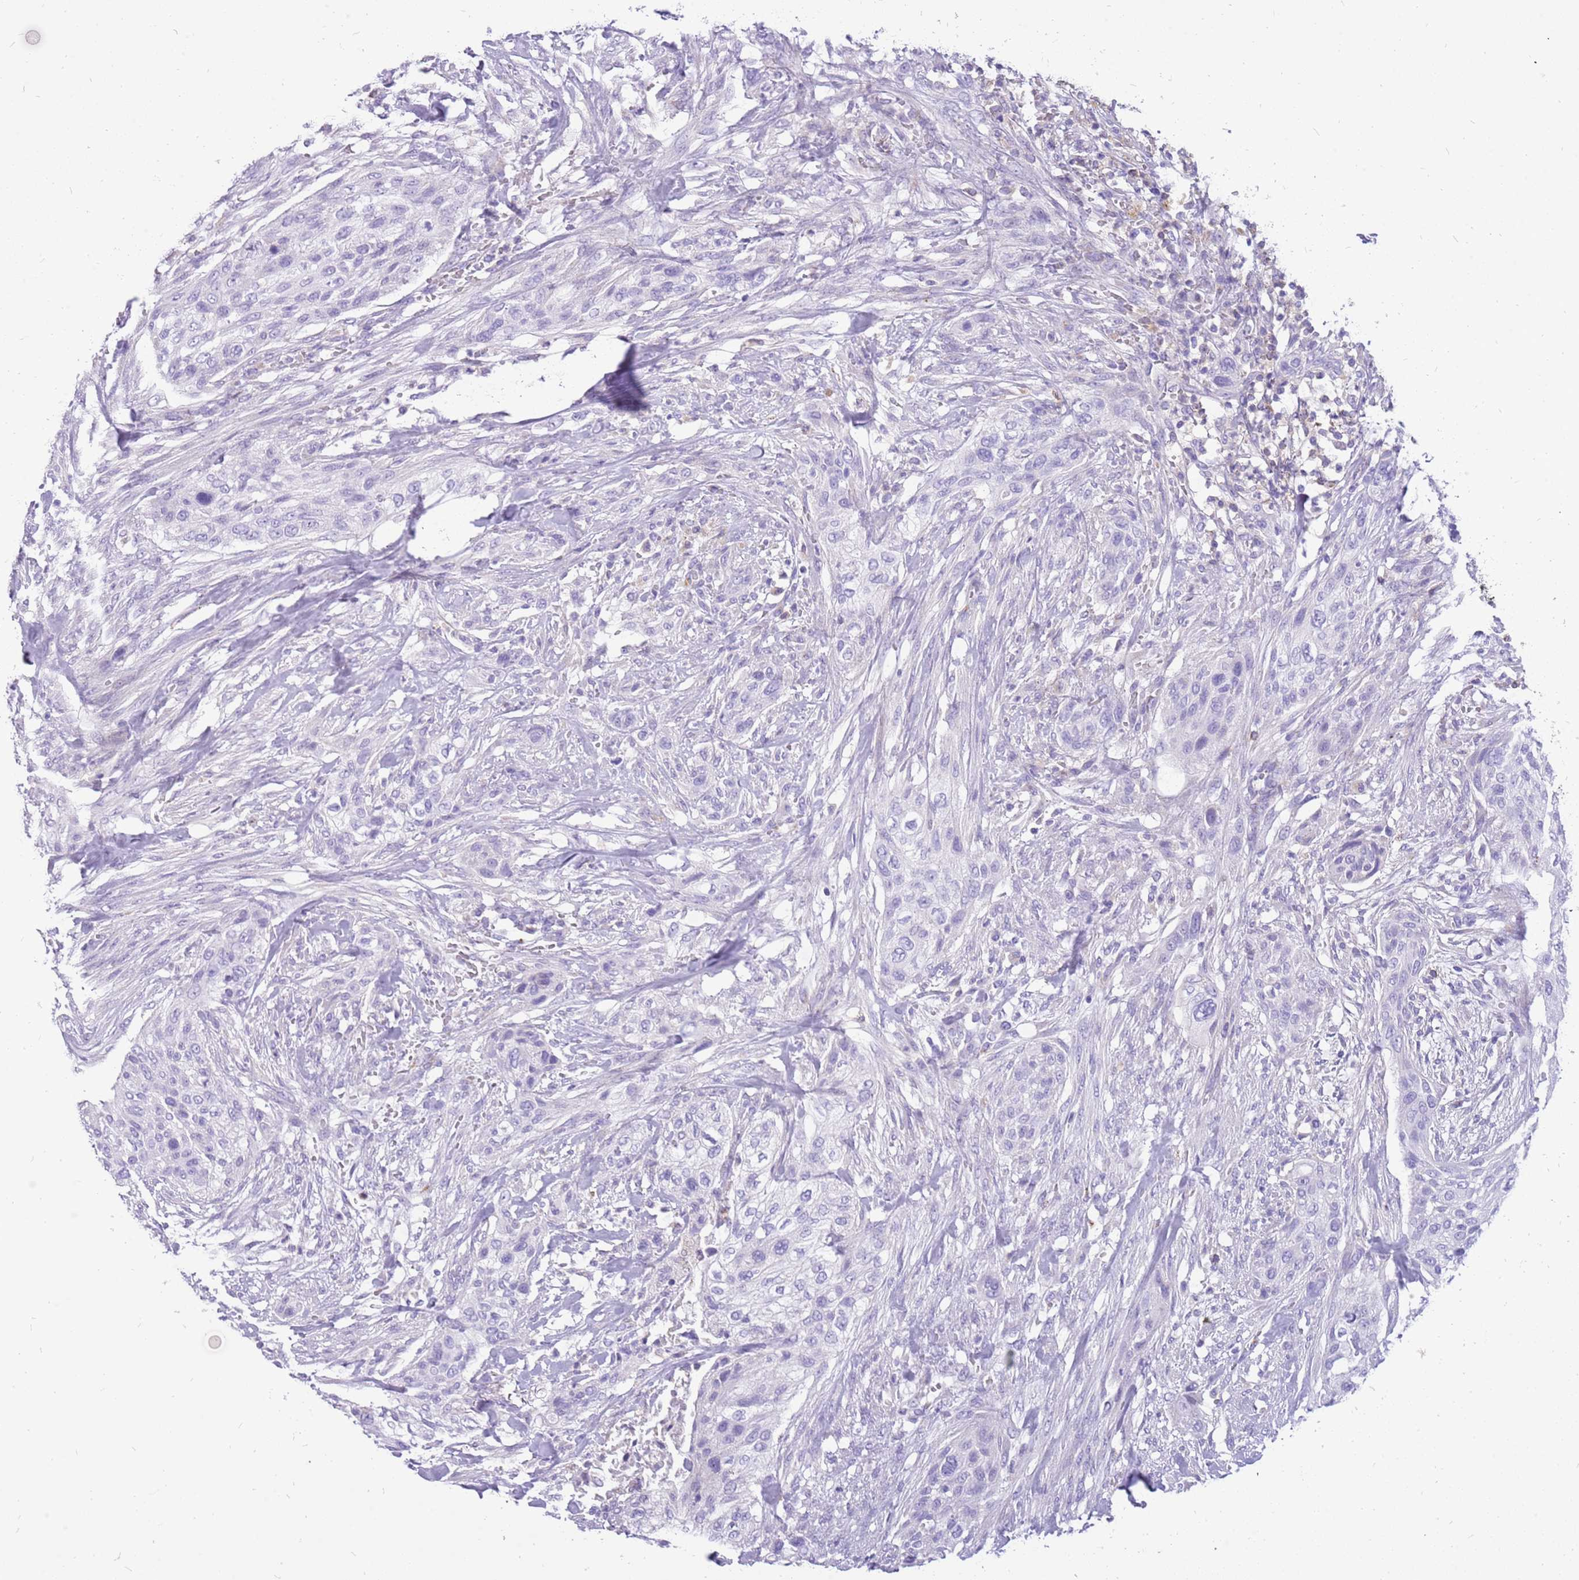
{"staining": {"intensity": "negative", "quantity": "none", "location": "none"}, "tissue": "urothelial cancer", "cell_type": "Tumor cells", "image_type": "cancer", "snomed": [{"axis": "morphology", "description": "Urothelial carcinoma, High grade"}, {"axis": "topography", "description": "Urinary bladder"}], "caption": "Immunohistochemical staining of urothelial cancer reveals no significant staining in tumor cells.", "gene": "PCNX1", "patient": {"sex": "male", "age": 35}}